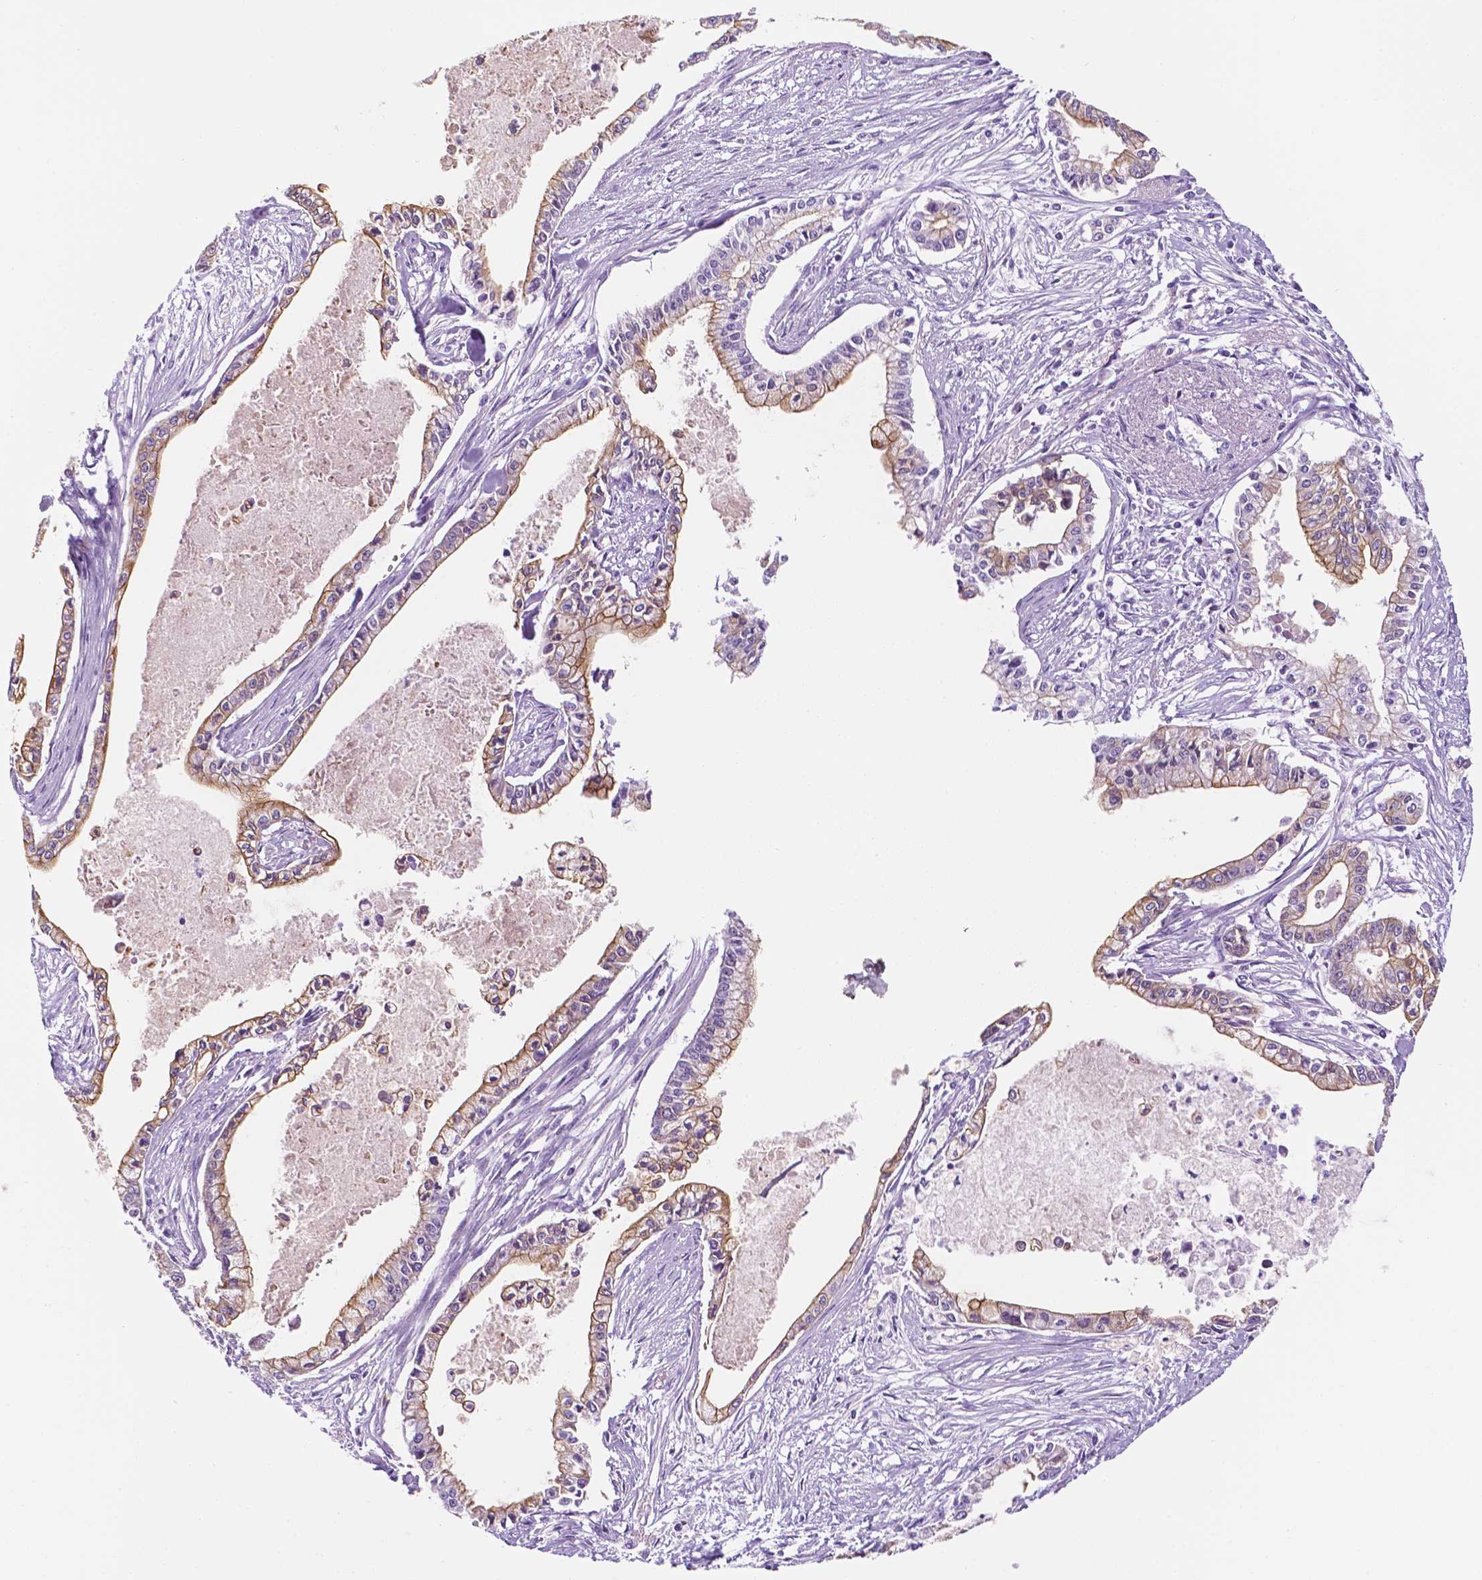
{"staining": {"intensity": "weak", "quantity": "25%-75%", "location": "cytoplasmic/membranous"}, "tissue": "pancreatic cancer", "cell_type": "Tumor cells", "image_type": "cancer", "snomed": [{"axis": "morphology", "description": "Adenocarcinoma, NOS"}, {"axis": "topography", "description": "Pancreas"}], "caption": "Immunohistochemical staining of human pancreatic cancer (adenocarcinoma) exhibits low levels of weak cytoplasmic/membranous staining in approximately 25%-75% of tumor cells. The staining is performed using DAB brown chromogen to label protein expression. The nuclei are counter-stained blue using hematoxylin.", "gene": "PPL", "patient": {"sex": "female", "age": 65}}